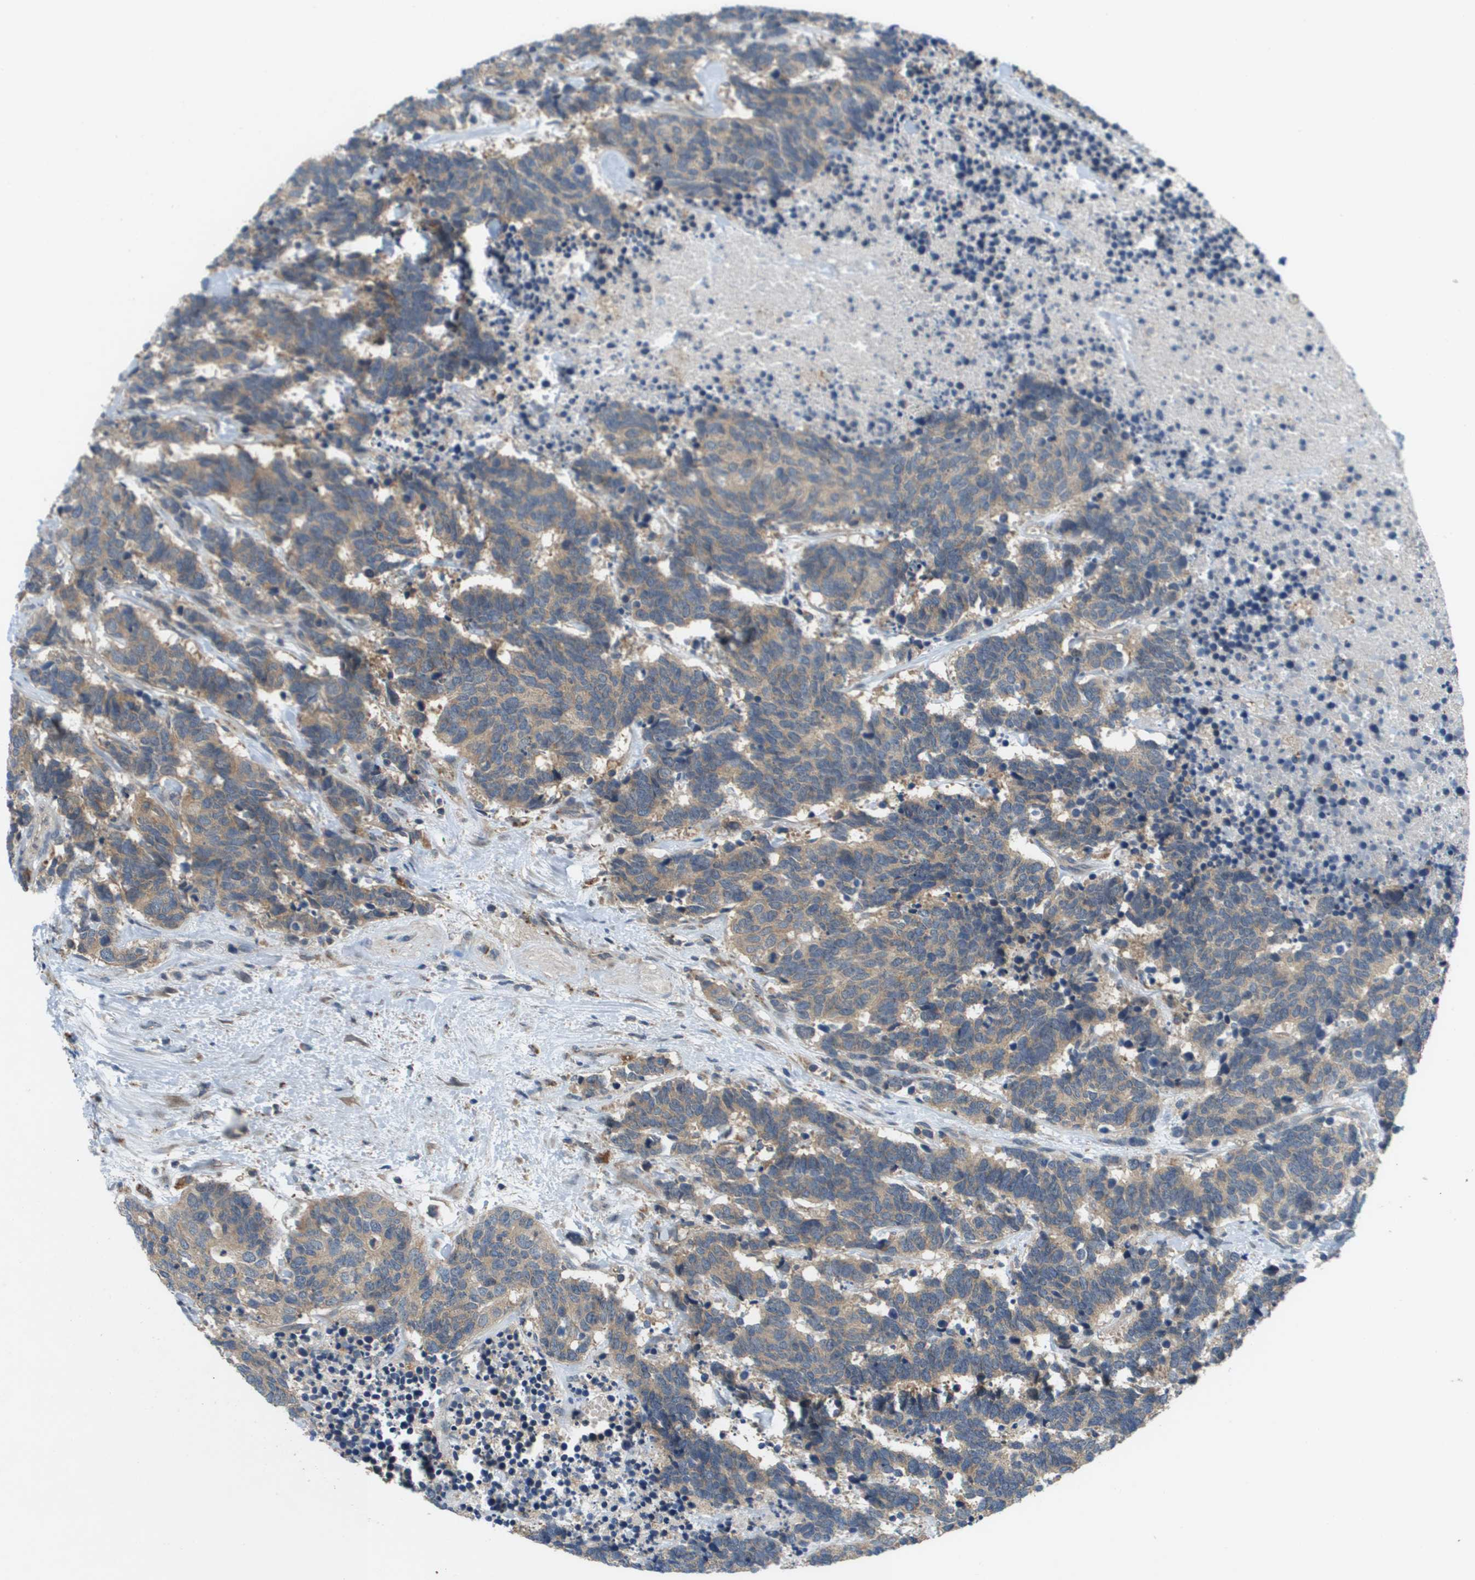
{"staining": {"intensity": "weak", "quantity": ">75%", "location": "cytoplasmic/membranous"}, "tissue": "carcinoid", "cell_type": "Tumor cells", "image_type": "cancer", "snomed": [{"axis": "morphology", "description": "Carcinoma, NOS"}, {"axis": "morphology", "description": "Carcinoid, malignant, NOS"}, {"axis": "topography", "description": "Urinary bladder"}], "caption": "A photomicrograph of carcinoid stained for a protein demonstrates weak cytoplasmic/membranous brown staining in tumor cells.", "gene": "SLC25A20", "patient": {"sex": "male", "age": 57}}